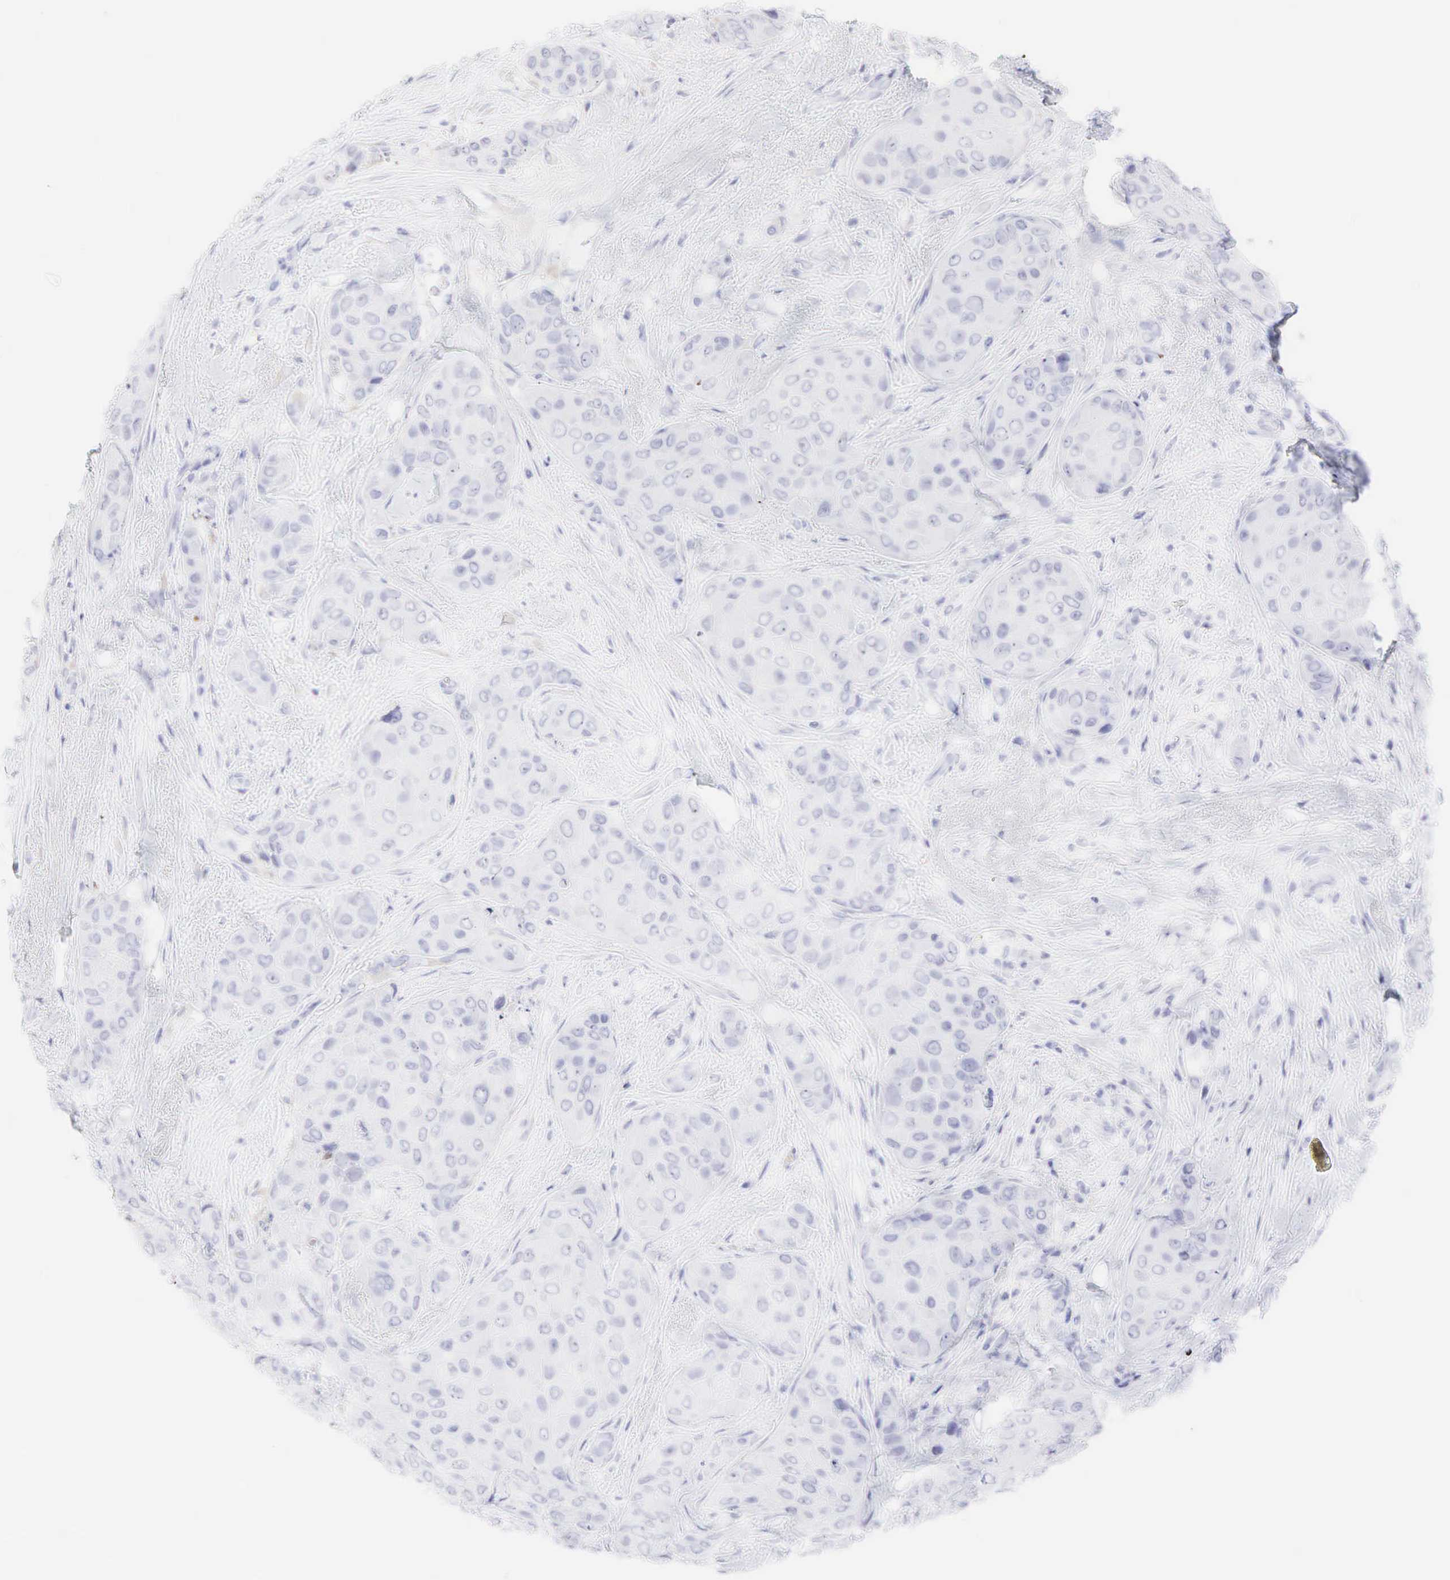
{"staining": {"intensity": "negative", "quantity": "none", "location": "none"}, "tissue": "breast cancer", "cell_type": "Tumor cells", "image_type": "cancer", "snomed": [{"axis": "morphology", "description": "Duct carcinoma"}, {"axis": "topography", "description": "Breast"}], "caption": "A high-resolution image shows immunohistochemistry staining of breast cancer, which exhibits no significant expression in tumor cells.", "gene": "DKC1", "patient": {"sex": "female", "age": 68}}